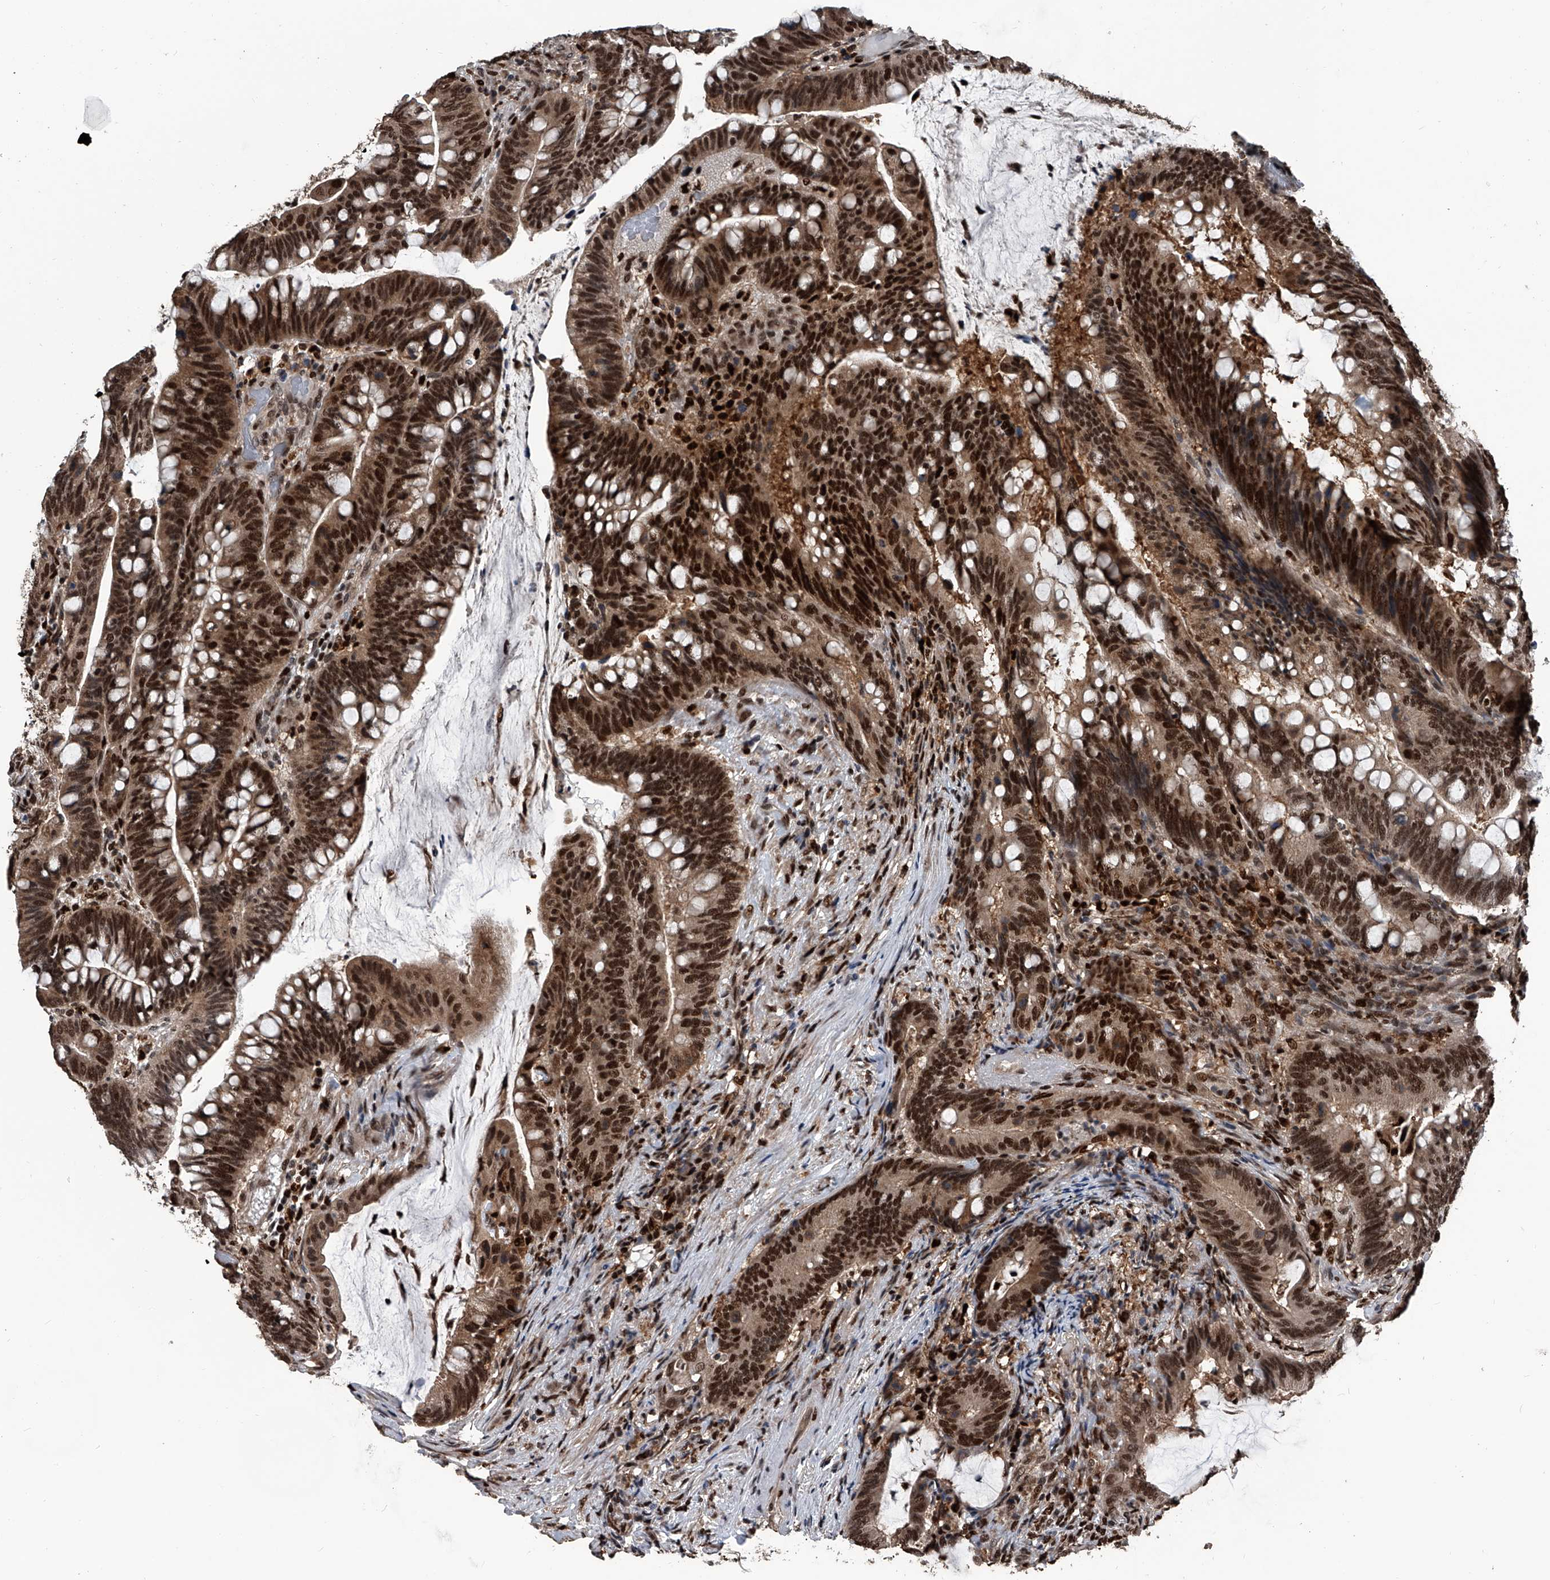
{"staining": {"intensity": "strong", "quantity": ">75%", "location": "nuclear"}, "tissue": "colorectal cancer", "cell_type": "Tumor cells", "image_type": "cancer", "snomed": [{"axis": "morphology", "description": "Adenocarcinoma, NOS"}, {"axis": "topography", "description": "Colon"}], "caption": "Colorectal cancer (adenocarcinoma) stained with immunohistochemistry displays strong nuclear expression in approximately >75% of tumor cells.", "gene": "FKBP5", "patient": {"sex": "female", "age": 66}}